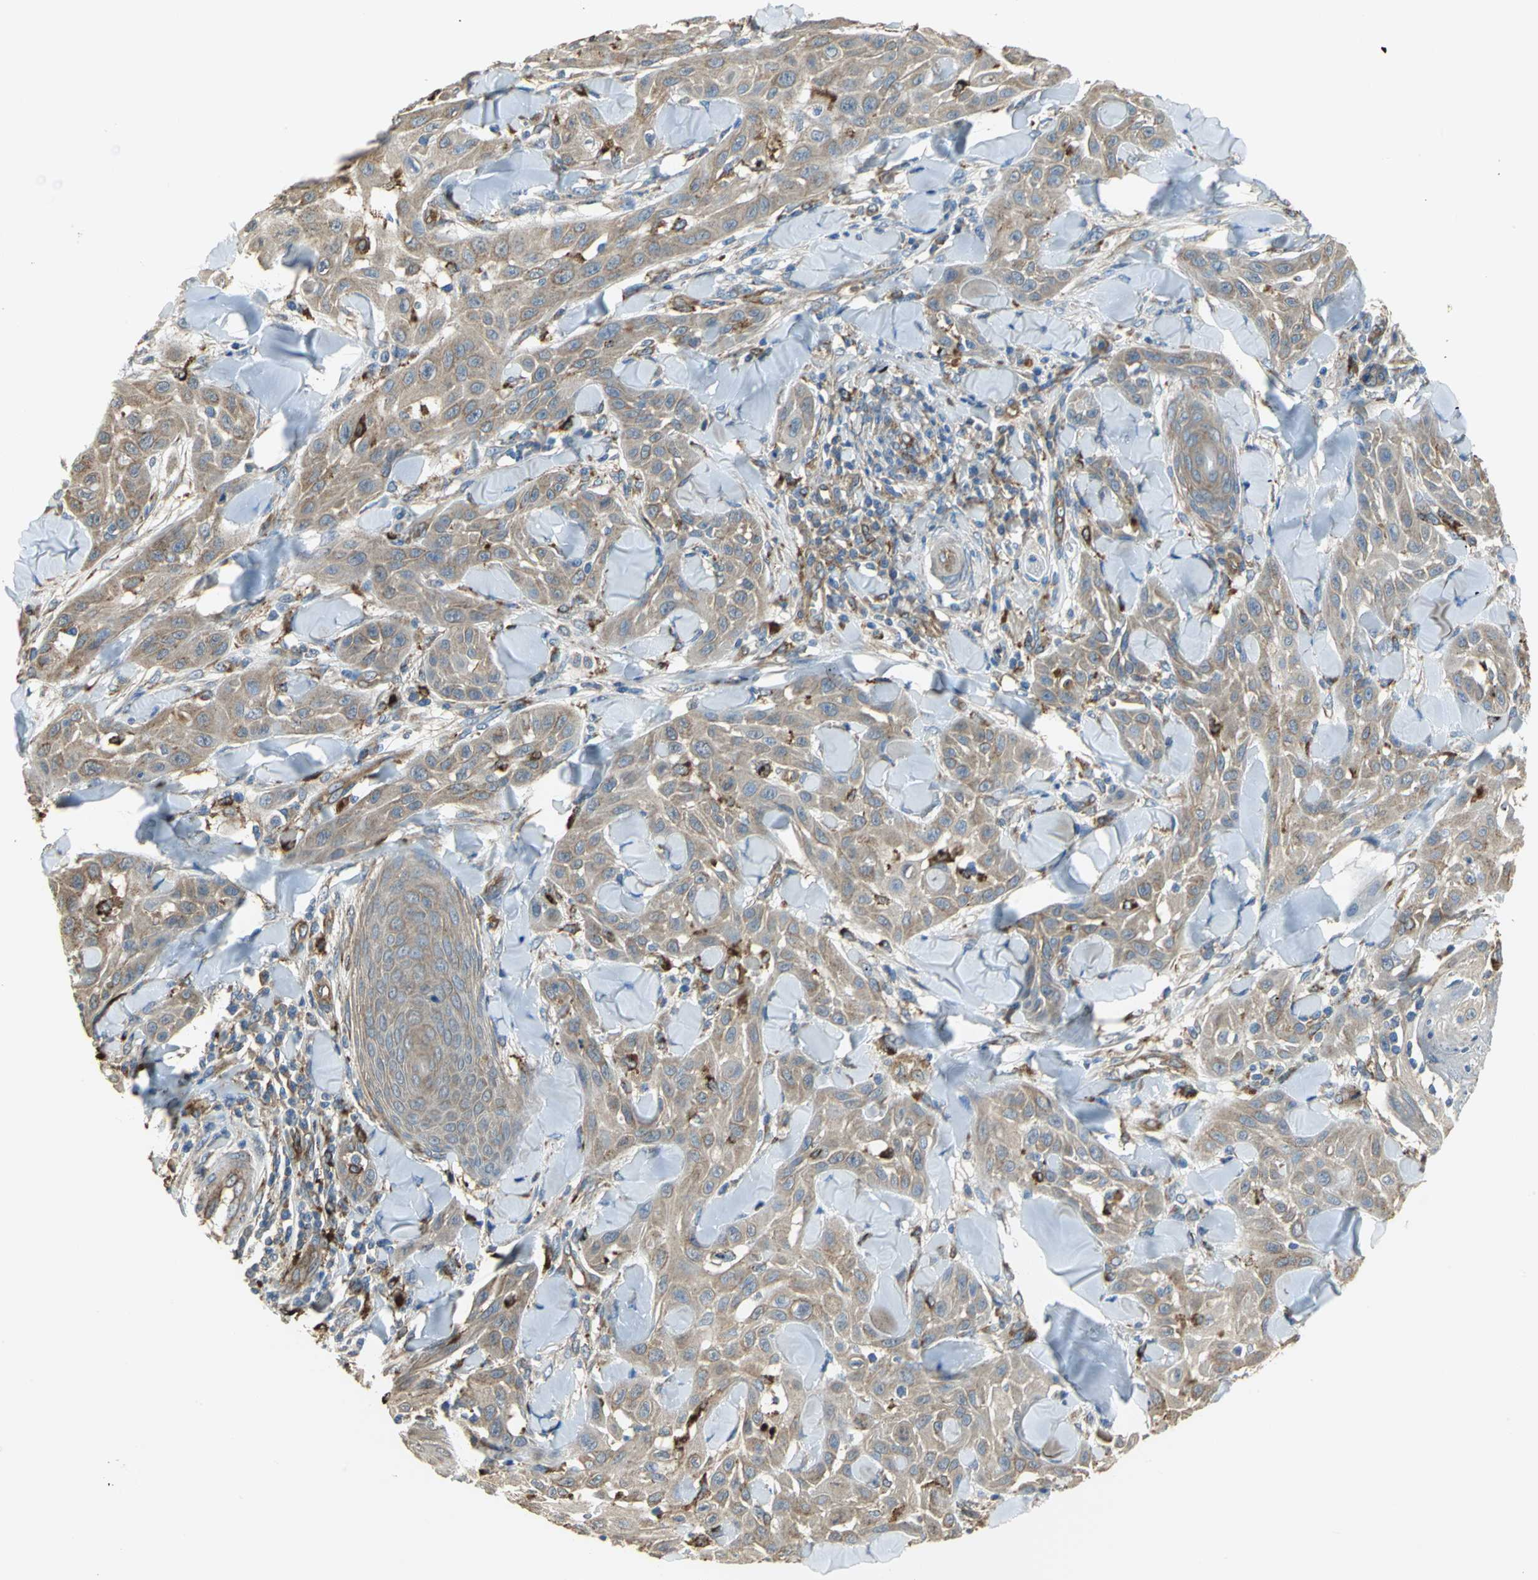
{"staining": {"intensity": "moderate", "quantity": ">75%", "location": "cytoplasmic/membranous"}, "tissue": "skin cancer", "cell_type": "Tumor cells", "image_type": "cancer", "snomed": [{"axis": "morphology", "description": "Squamous cell carcinoma, NOS"}, {"axis": "topography", "description": "Skin"}], "caption": "The micrograph reveals a brown stain indicating the presence of a protein in the cytoplasmic/membranous of tumor cells in skin cancer.", "gene": "DIAPH2", "patient": {"sex": "male", "age": 24}}